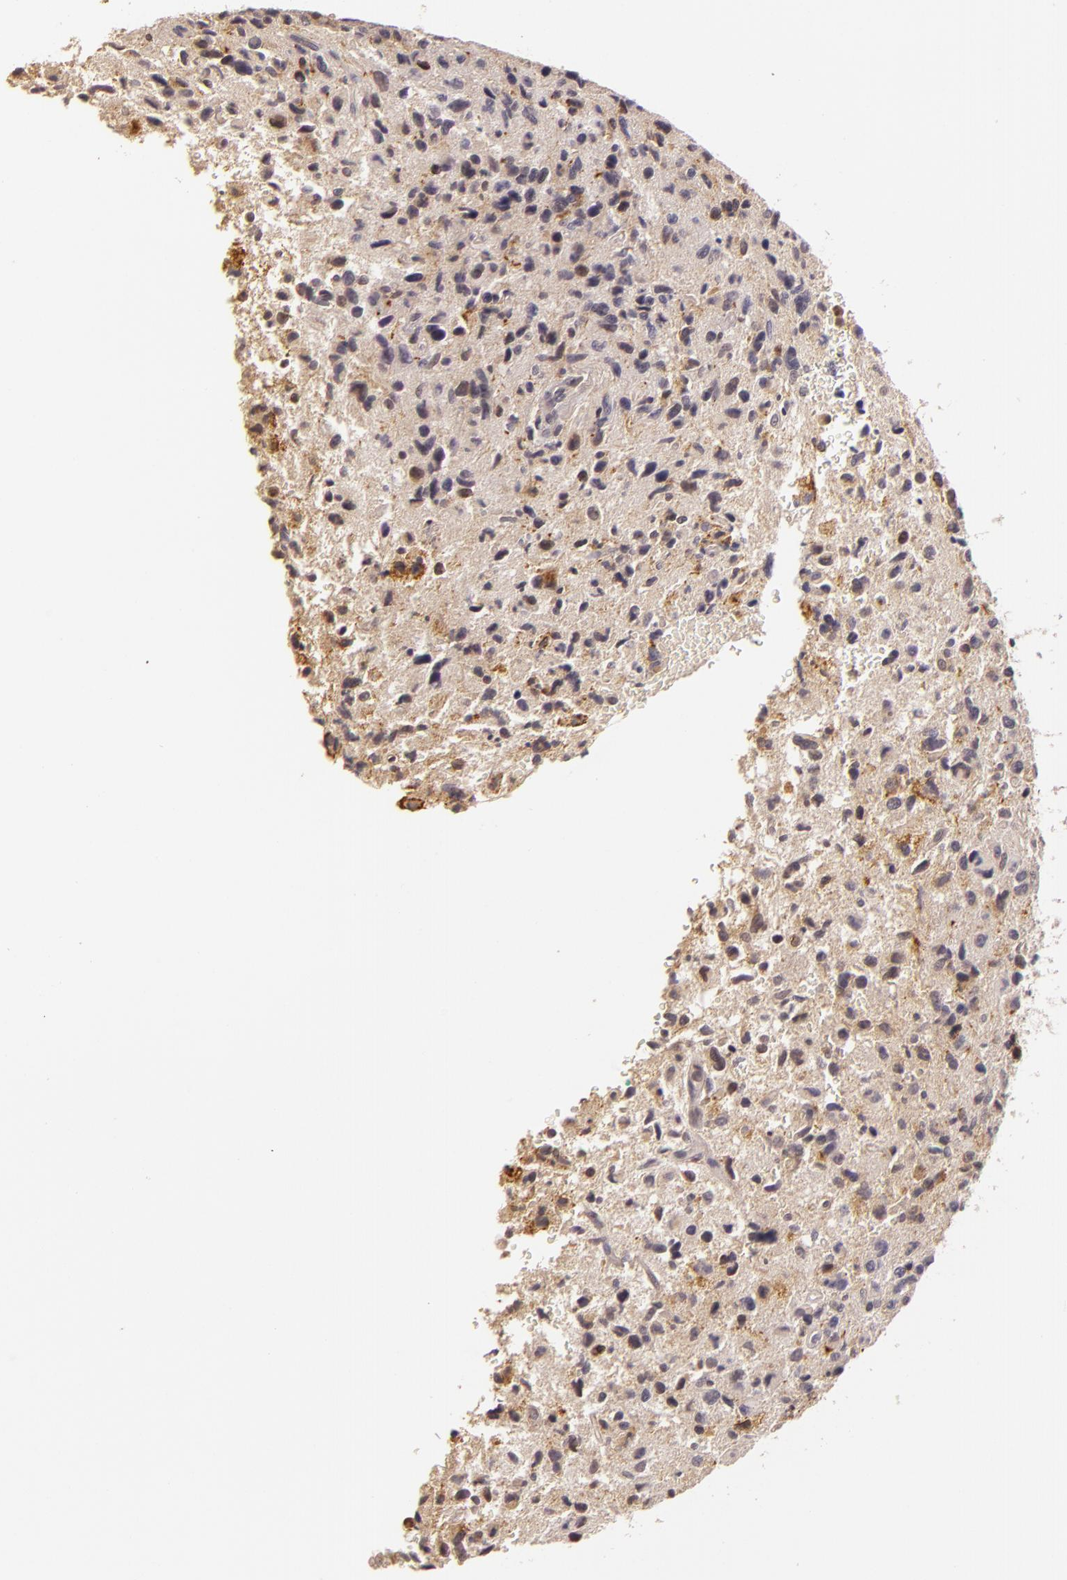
{"staining": {"intensity": "weak", "quantity": "<25%", "location": "cytoplasmic/membranous"}, "tissue": "glioma", "cell_type": "Tumor cells", "image_type": "cancer", "snomed": [{"axis": "morphology", "description": "Glioma, malignant, High grade"}, {"axis": "topography", "description": "Brain"}], "caption": "A photomicrograph of human malignant high-grade glioma is negative for staining in tumor cells.", "gene": "ARMH4", "patient": {"sex": "female", "age": 60}}